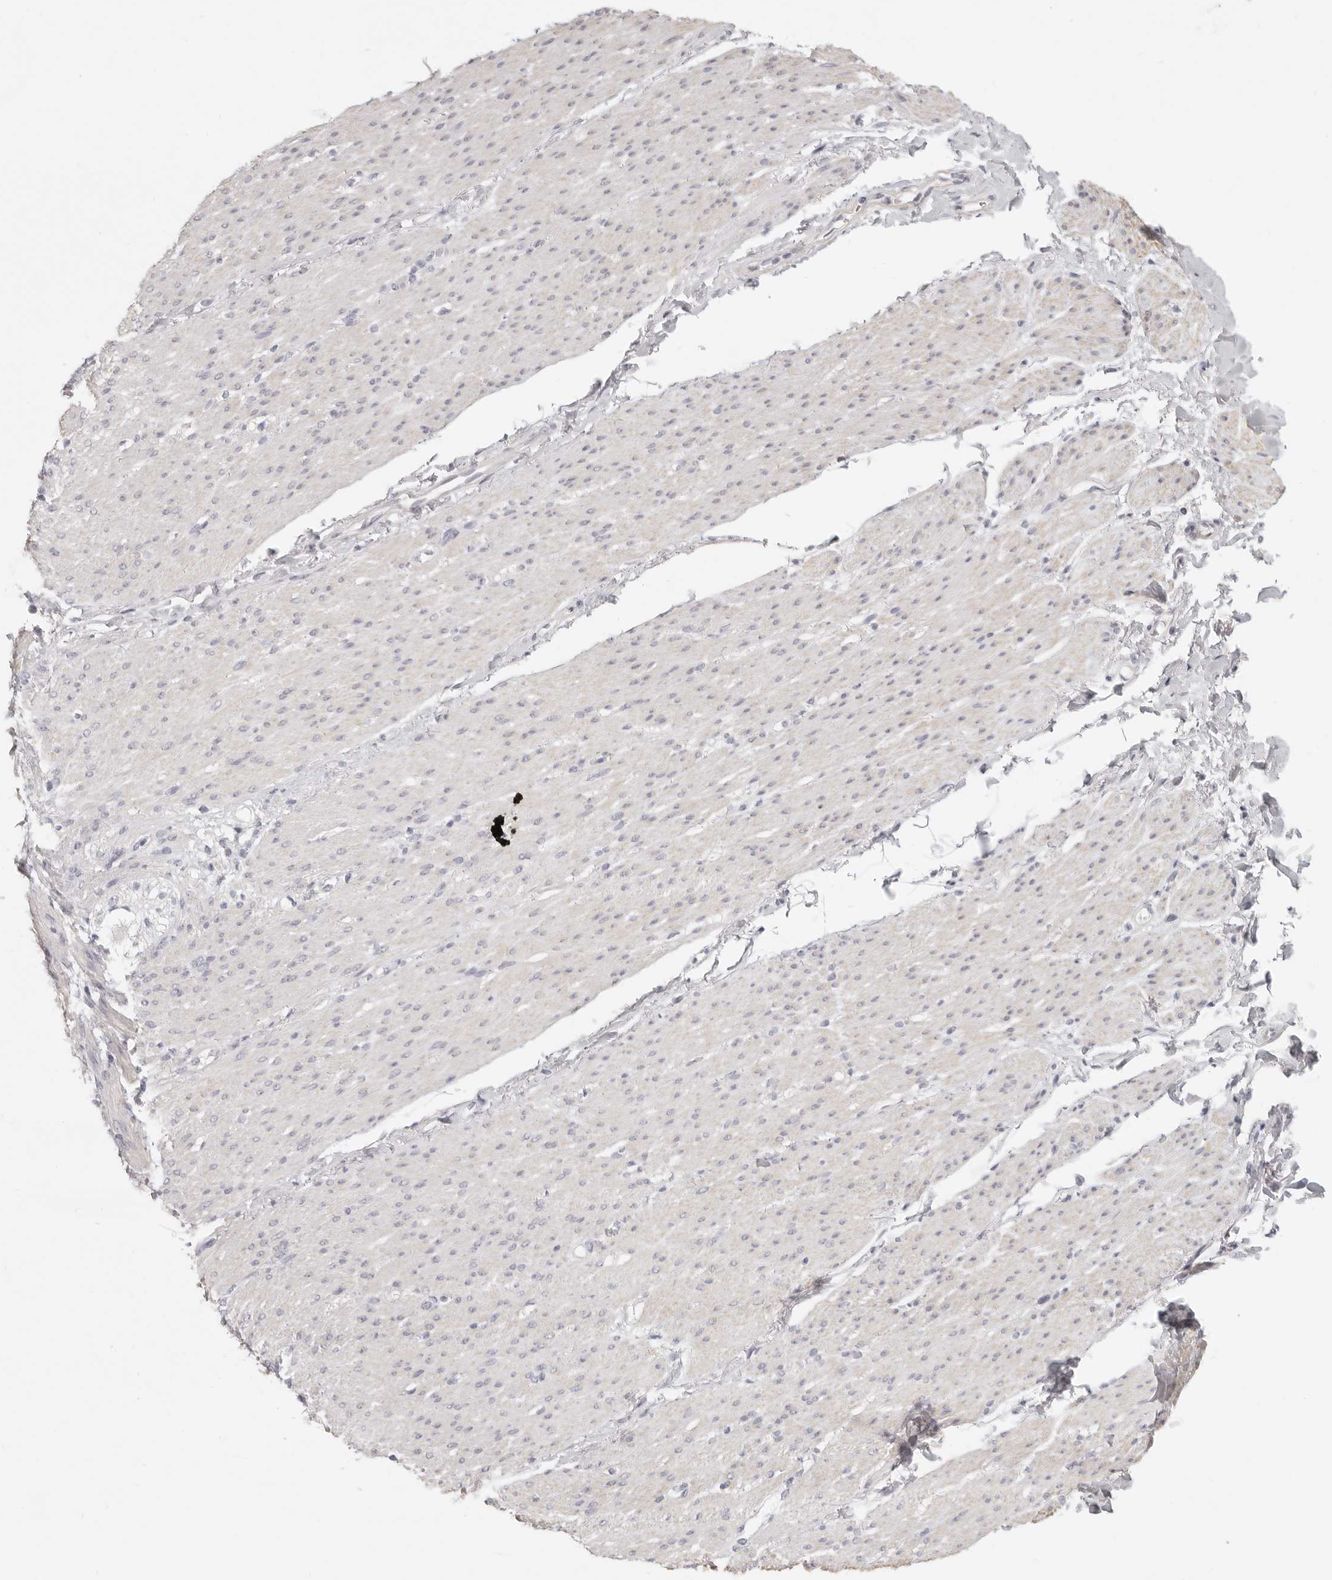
{"staining": {"intensity": "negative", "quantity": "none", "location": "none"}, "tissue": "smooth muscle", "cell_type": "Smooth muscle cells", "image_type": "normal", "snomed": [{"axis": "morphology", "description": "Normal tissue, NOS"}, {"axis": "topography", "description": "Colon"}, {"axis": "topography", "description": "Peripheral nerve tissue"}], "caption": "Immunohistochemistry of normal smooth muscle exhibits no positivity in smooth muscle cells.", "gene": "RXFP1", "patient": {"sex": "female", "age": 61}}